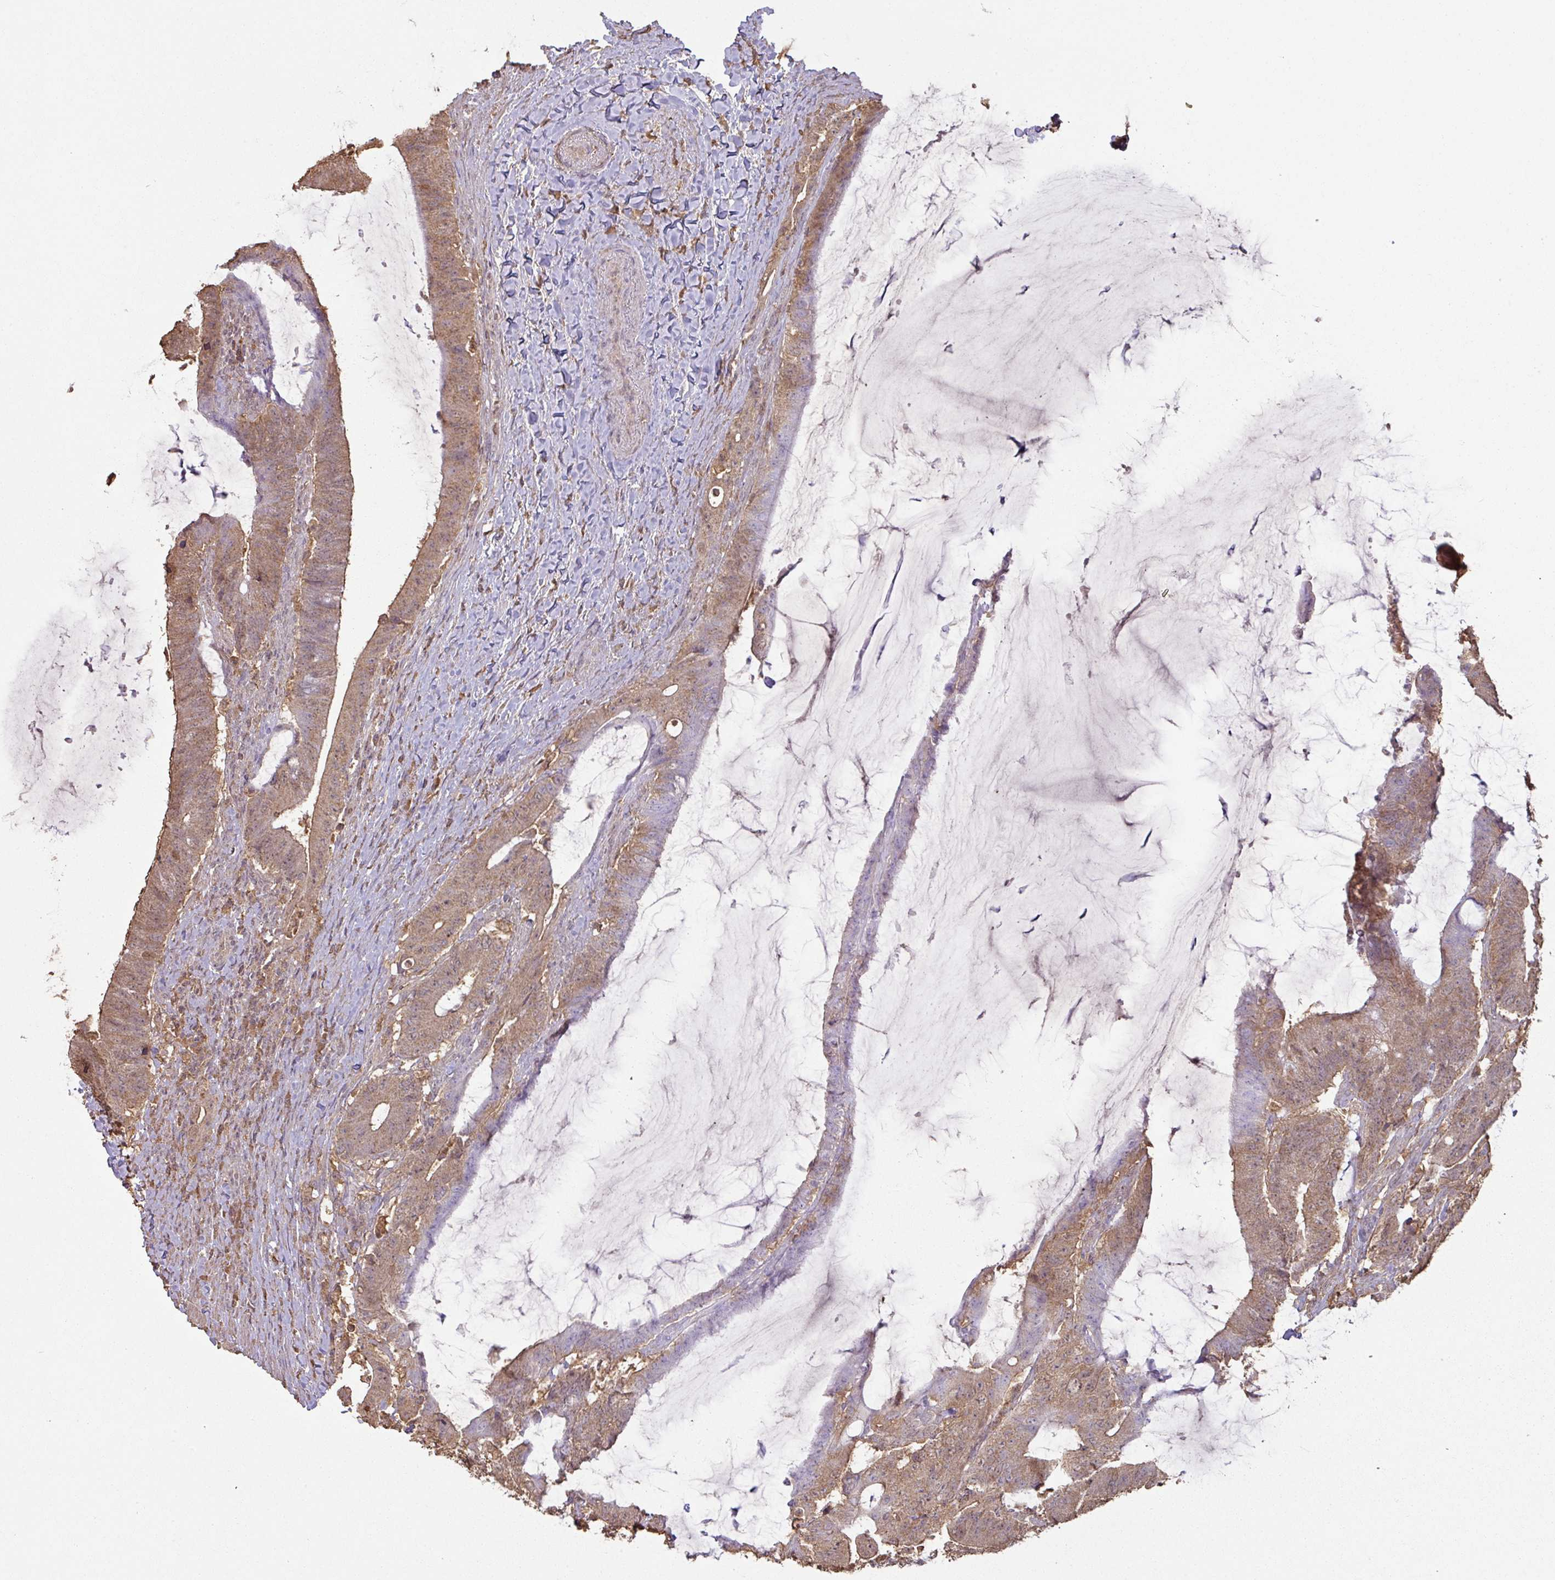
{"staining": {"intensity": "moderate", "quantity": ">75%", "location": "cytoplasmic/membranous"}, "tissue": "colorectal cancer", "cell_type": "Tumor cells", "image_type": "cancer", "snomed": [{"axis": "morphology", "description": "Adenocarcinoma, NOS"}, {"axis": "topography", "description": "Colon"}], "caption": "Immunohistochemical staining of human colorectal cancer shows medium levels of moderate cytoplasmic/membranous staining in about >75% of tumor cells.", "gene": "ATAT1", "patient": {"sex": "female", "age": 43}}